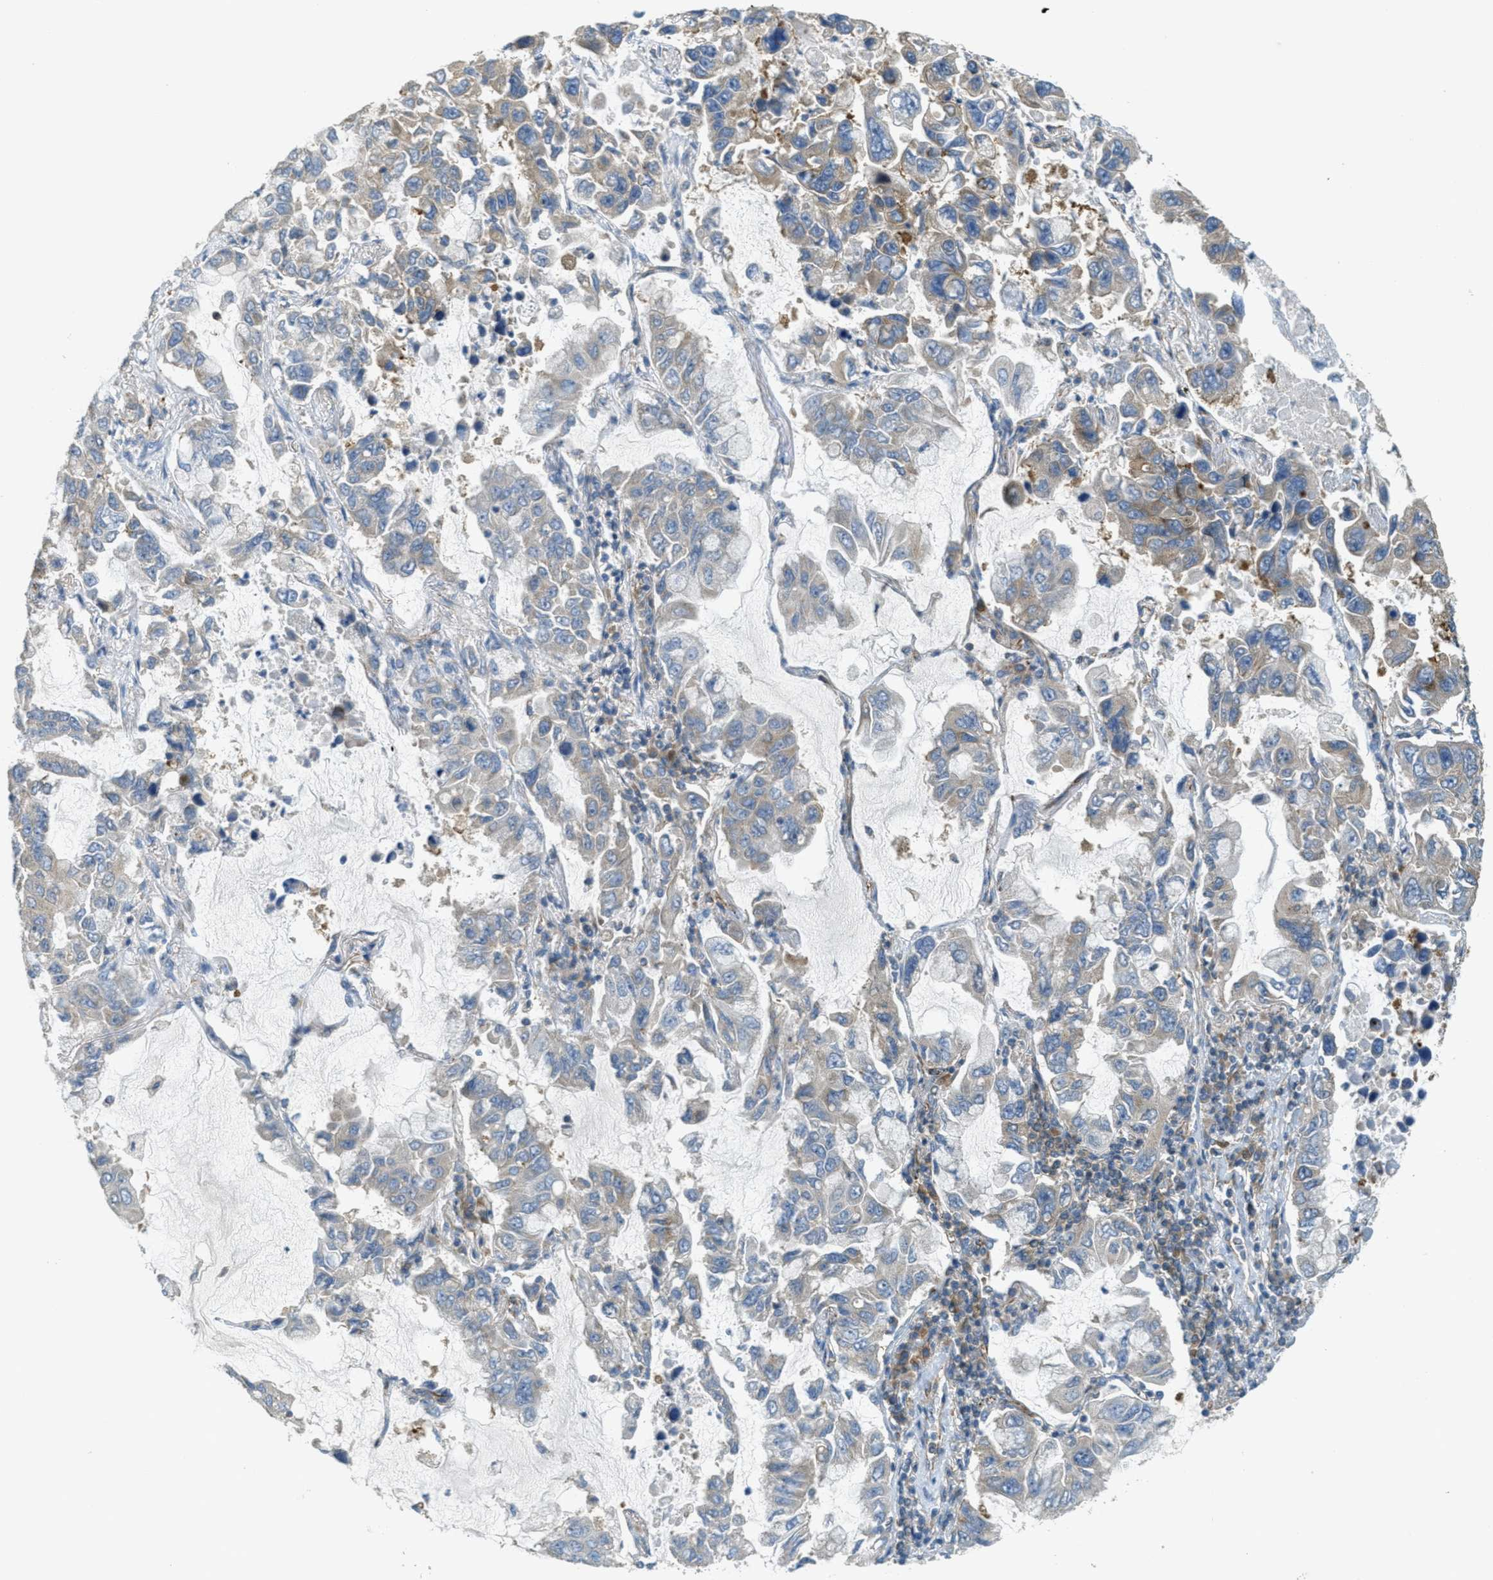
{"staining": {"intensity": "moderate", "quantity": "25%-75%", "location": "cytoplasmic/membranous"}, "tissue": "lung cancer", "cell_type": "Tumor cells", "image_type": "cancer", "snomed": [{"axis": "morphology", "description": "Adenocarcinoma, NOS"}, {"axis": "topography", "description": "Lung"}], "caption": "Lung cancer (adenocarcinoma) stained with a brown dye demonstrates moderate cytoplasmic/membranous positive expression in about 25%-75% of tumor cells.", "gene": "JCAD", "patient": {"sex": "male", "age": 64}}